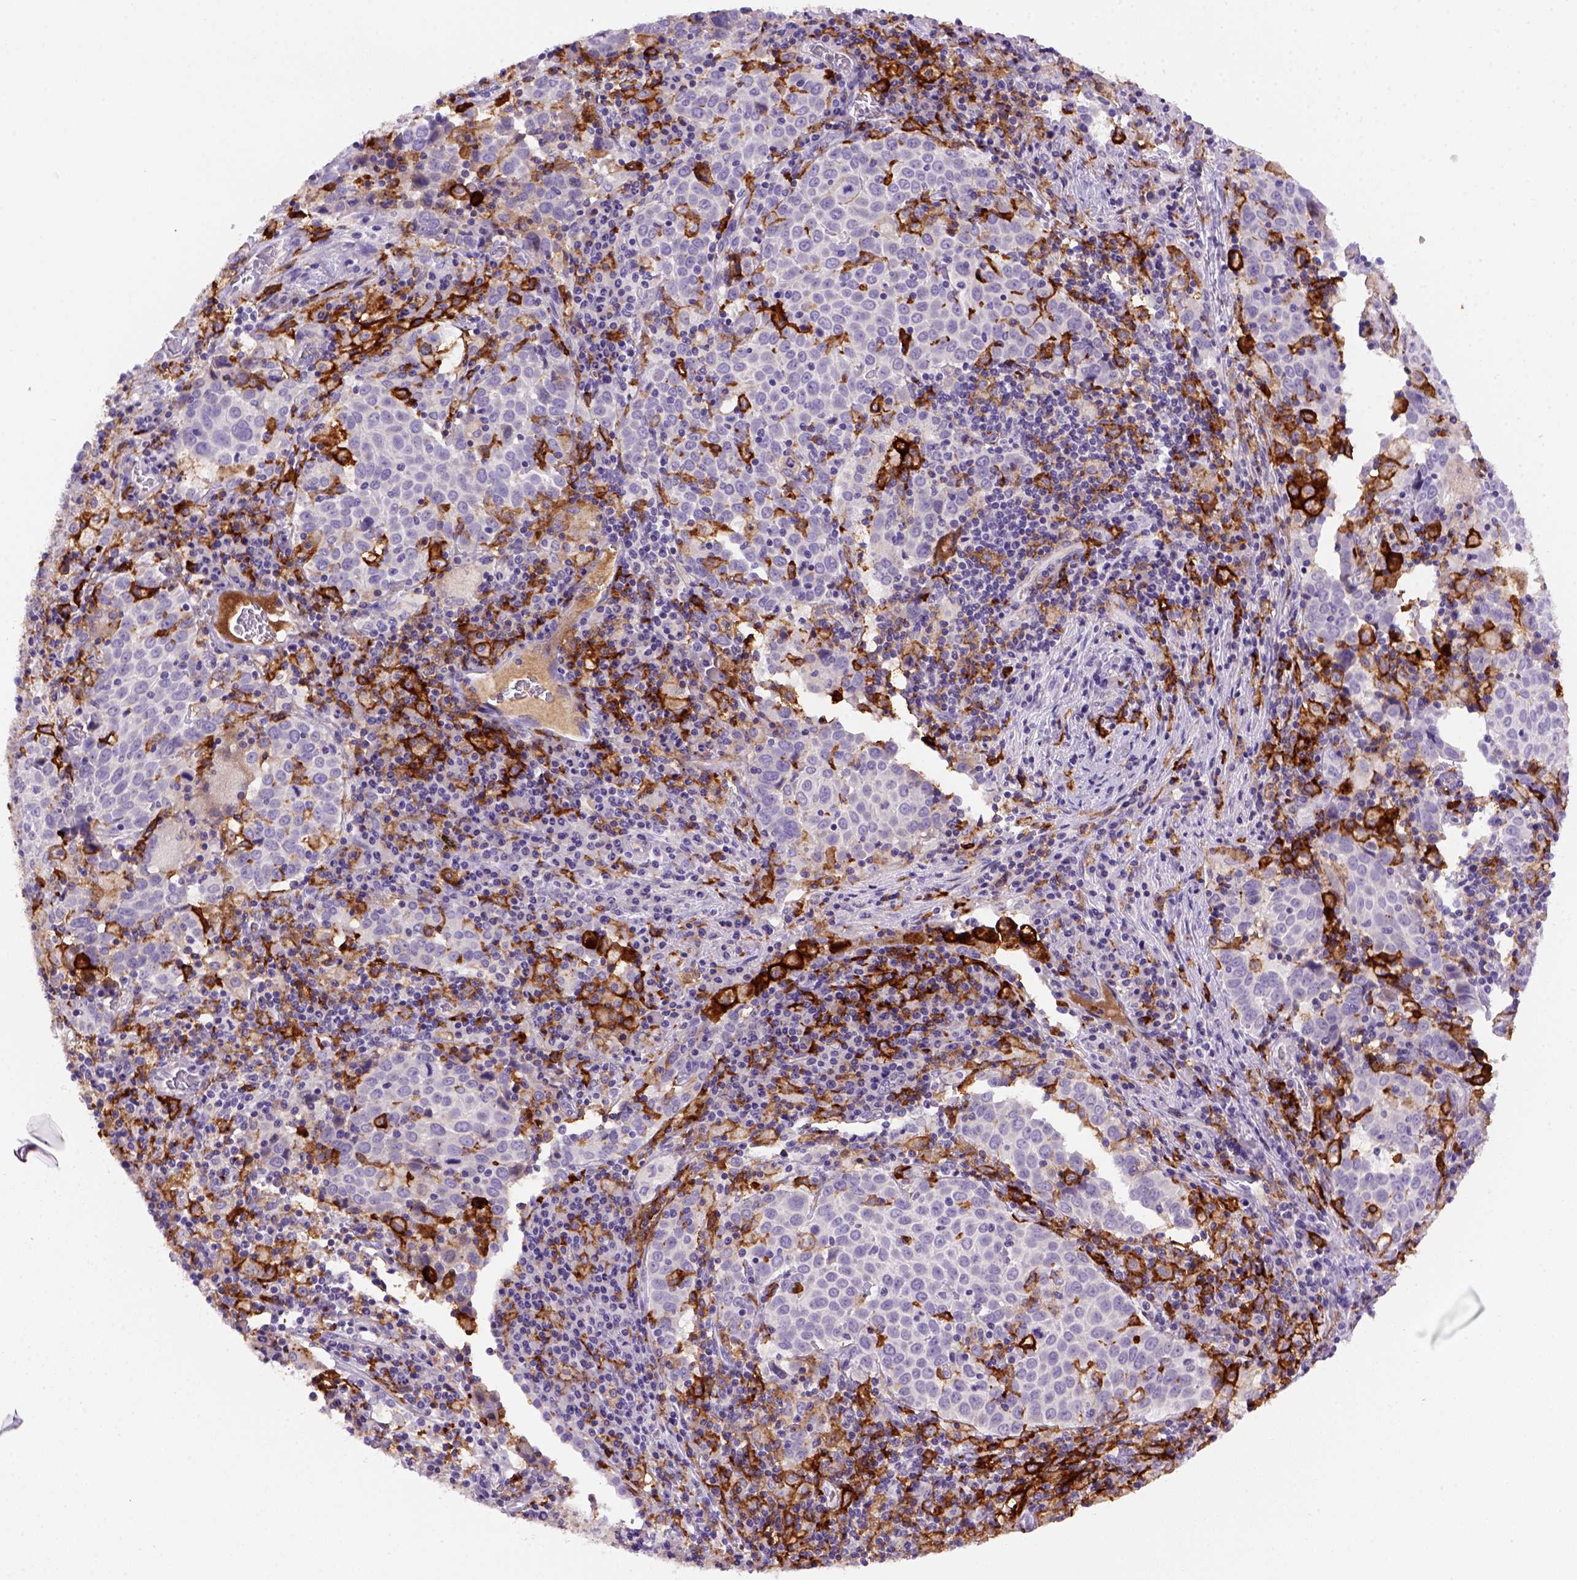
{"staining": {"intensity": "negative", "quantity": "none", "location": "none"}, "tissue": "lung cancer", "cell_type": "Tumor cells", "image_type": "cancer", "snomed": [{"axis": "morphology", "description": "Squamous cell carcinoma, NOS"}, {"axis": "topography", "description": "Lung"}], "caption": "Immunohistochemical staining of human lung cancer (squamous cell carcinoma) demonstrates no significant expression in tumor cells.", "gene": "CD14", "patient": {"sex": "male", "age": 57}}